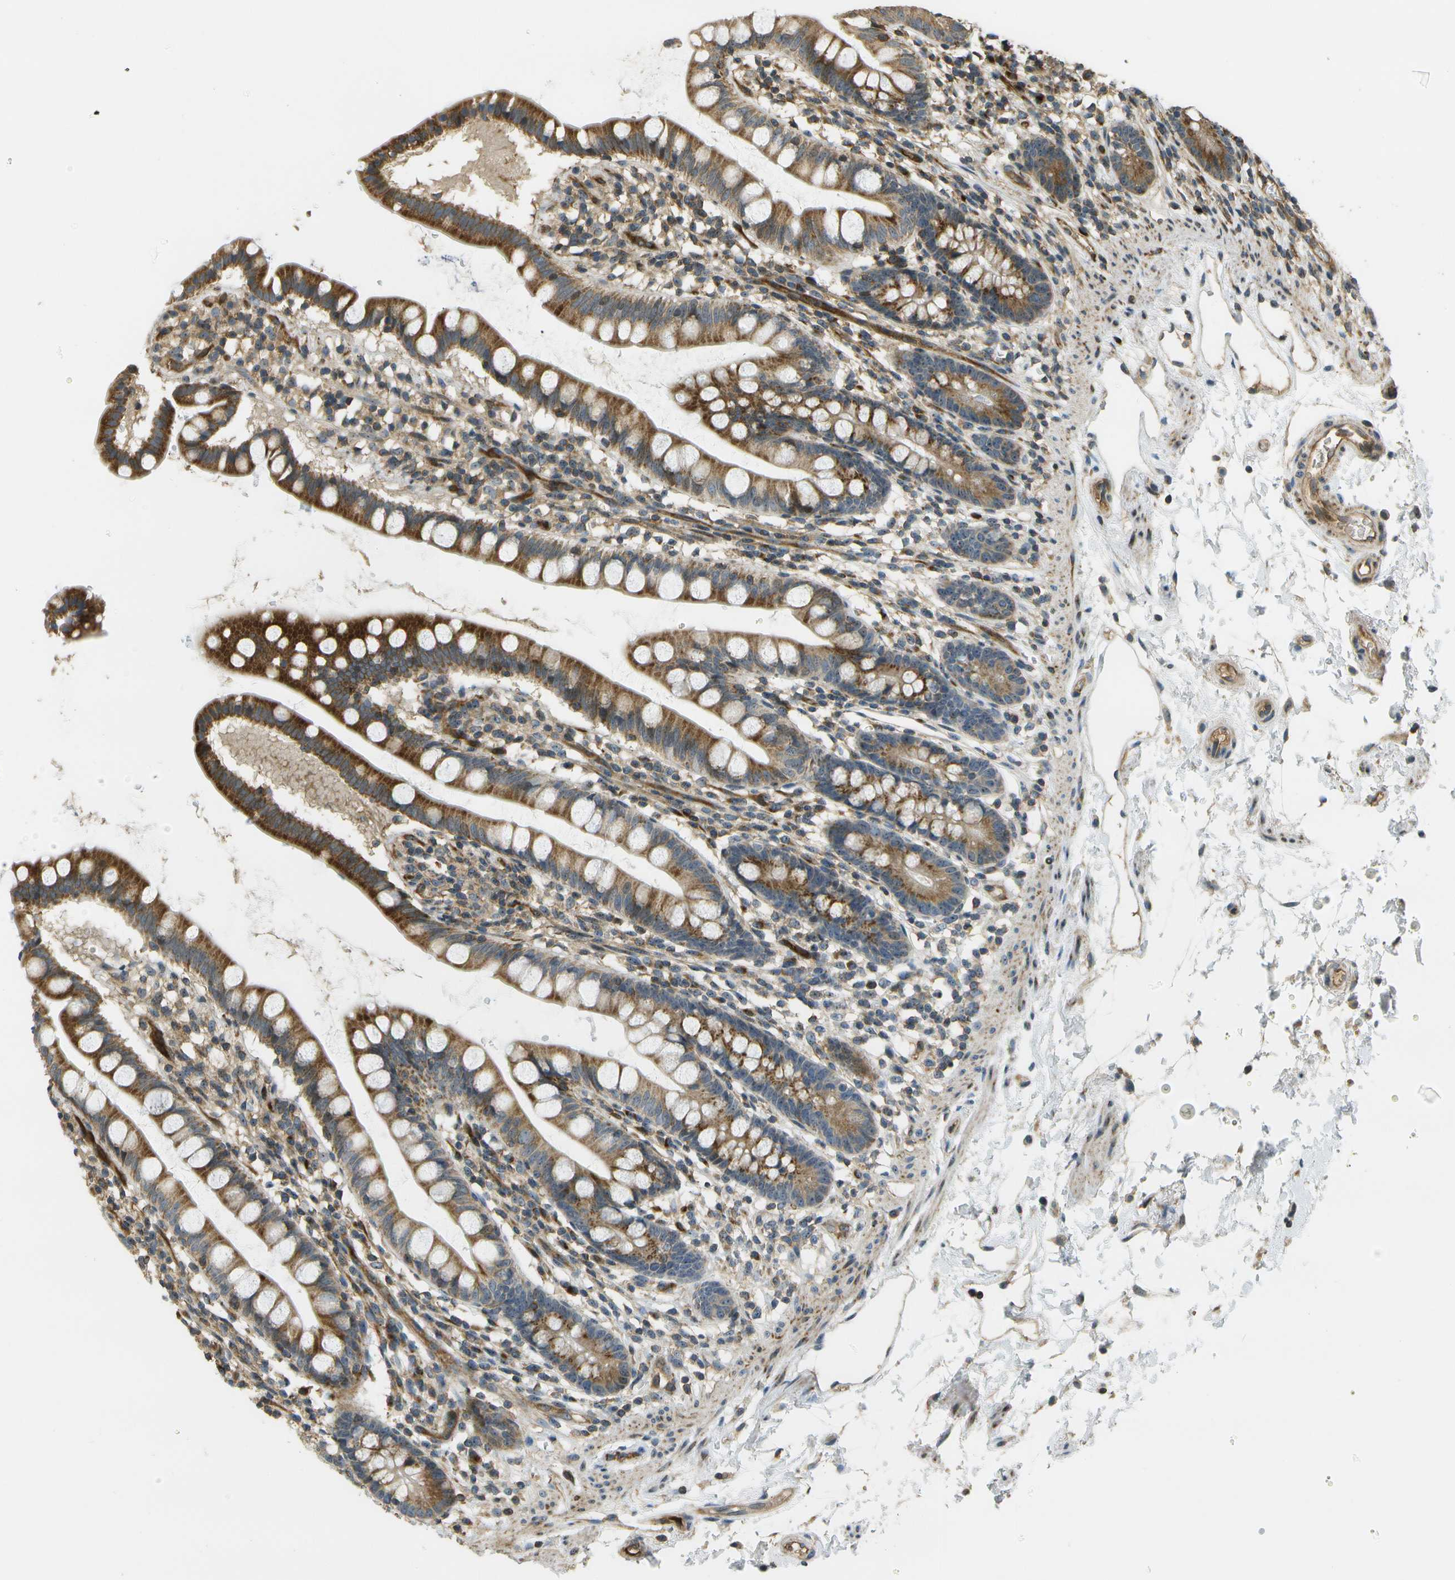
{"staining": {"intensity": "strong", "quantity": ">75%", "location": "cytoplasmic/membranous"}, "tissue": "small intestine", "cell_type": "Glandular cells", "image_type": "normal", "snomed": [{"axis": "morphology", "description": "Normal tissue, NOS"}, {"axis": "topography", "description": "Small intestine"}], "caption": "Unremarkable small intestine was stained to show a protein in brown. There is high levels of strong cytoplasmic/membranous expression in about >75% of glandular cells.", "gene": "LRP12", "patient": {"sex": "female", "age": 84}}